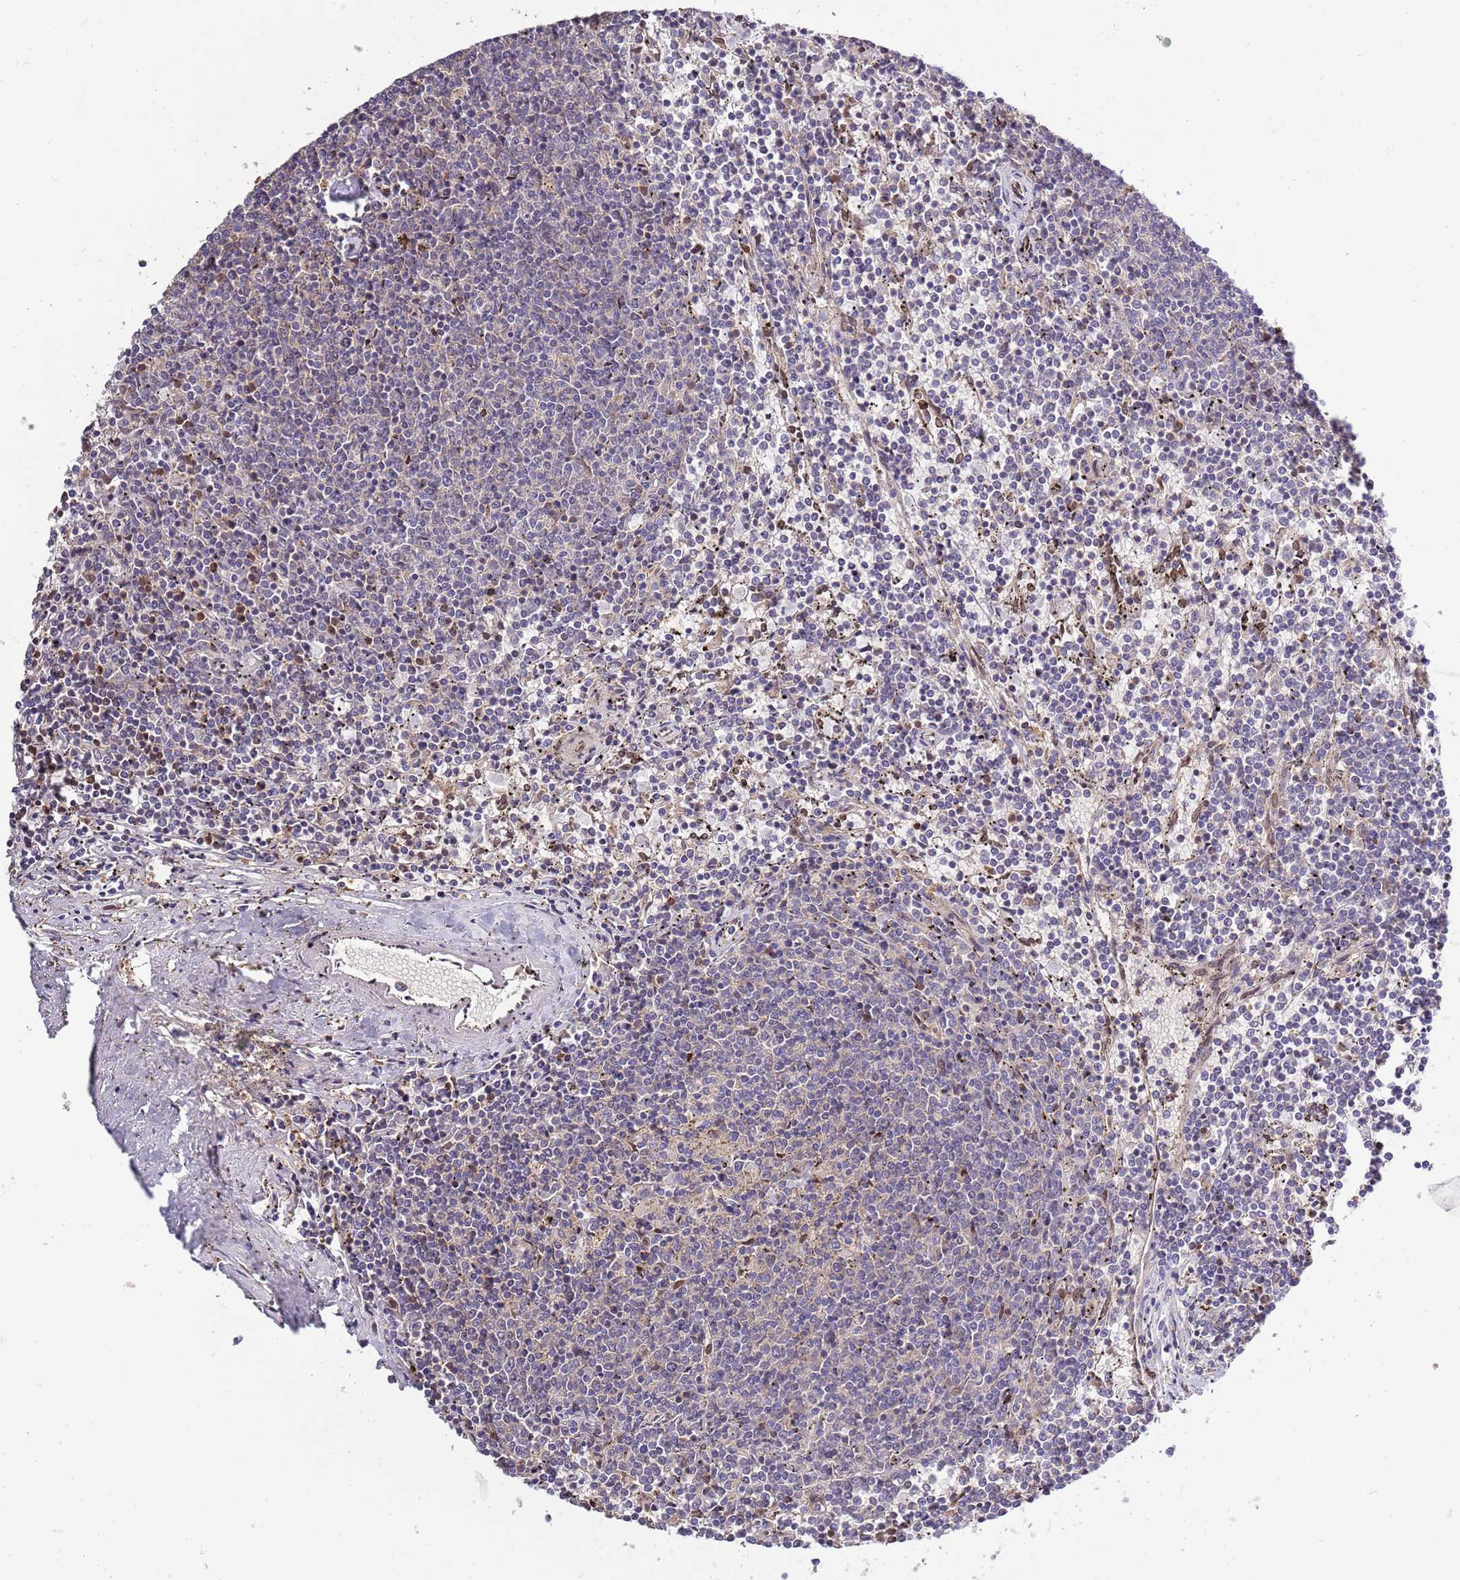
{"staining": {"intensity": "negative", "quantity": "none", "location": "none"}, "tissue": "lymphoma", "cell_type": "Tumor cells", "image_type": "cancer", "snomed": [{"axis": "morphology", "description": "Malignant lymphoma, non-Hodgkin's type, Low grade"}, {"axis": "topography", "description": "Spleen"}], "caption": "Protein analysis of malignant lymphoma, non-Hodgkin's type (low-grade) demonstrates no significant positivity in tumor cells.", "gene": "ZNF665", "patient": {"sex": "female", "age": 50}}